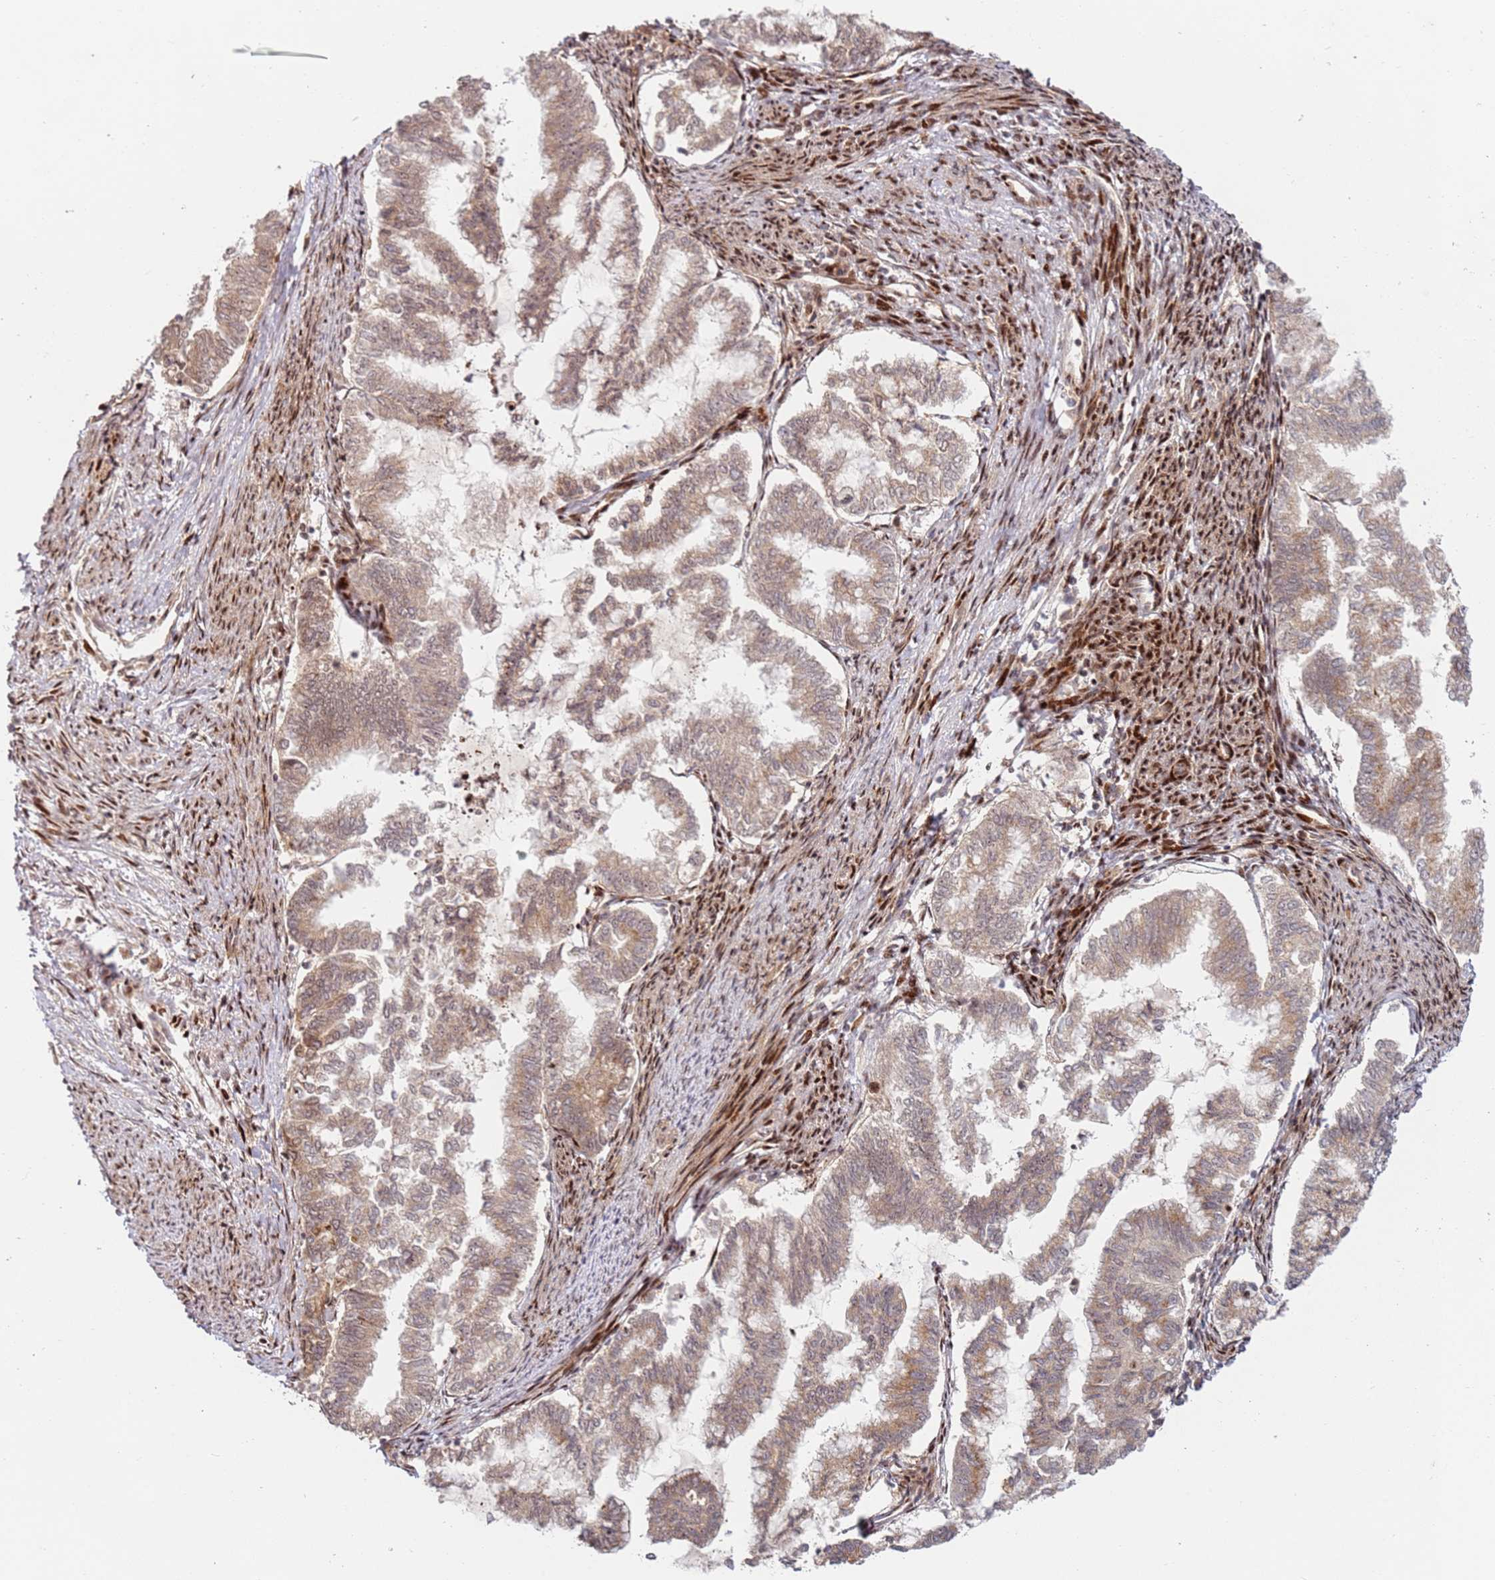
{"staining": {"intensity": "weak", "quantity": ">75%", "location": "cytoplasmic/membranous"}, "tissue": "endometrial cancer", "cell_type": "Tumor cells", "image_type": "cancer", "snomed": [{"axis": "morphology", "description": "Adenocarcinoma, NOS"}, {"axis": "topography", "description": "Endometrium"}], "caption": "About >75% of tumor cells in human endometrial cancer (adenocarcinoma) display weak cytoplasmic/membranous protein expression as visualized by brown immunohistochemical staining.", "gene": "TMEM233", "patient": {"sex": "female", "age": 79}}